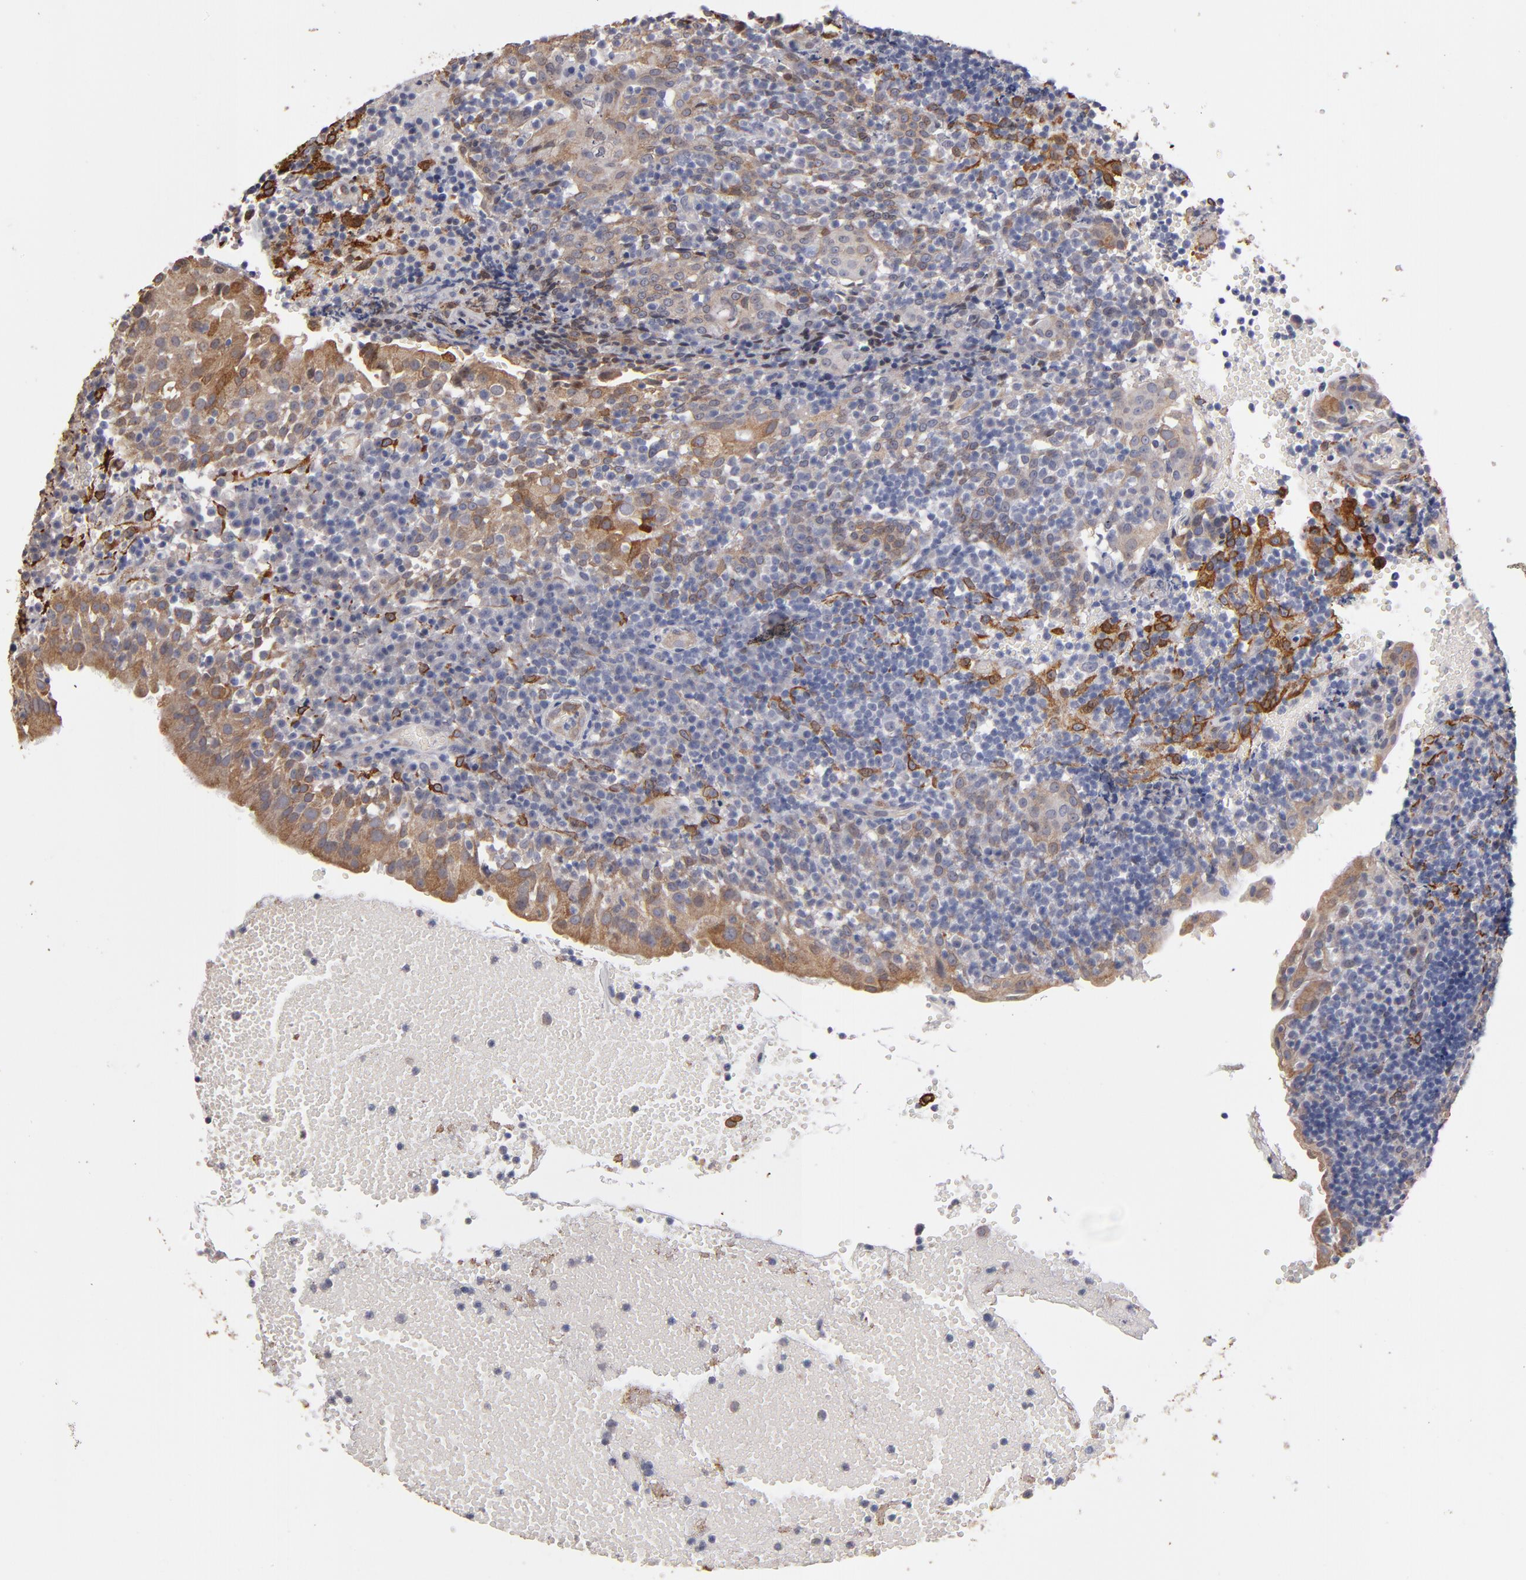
{"staining": {"intensity": "moderate", "quantity": "<25%", "location": "cytoplasmic/membranous"}, "tissue": "tonsil", "cell_type": "Non-germinal center cells", "image_type": "normal", "snomed": [{"axis": "morphology", "description": "Normal tissue, NOS"}, {"axis": "topography", "description": "Tonsil"}], "caption": "This histopathology image shows immunohistochemistry staining of benign tonsil, with low moderate cytoplasmic/membranous expression in approximately <25% of non-germinal center cells.", "gene": "PGRMC1", "patient": {"sex": "female", "age": 40}}